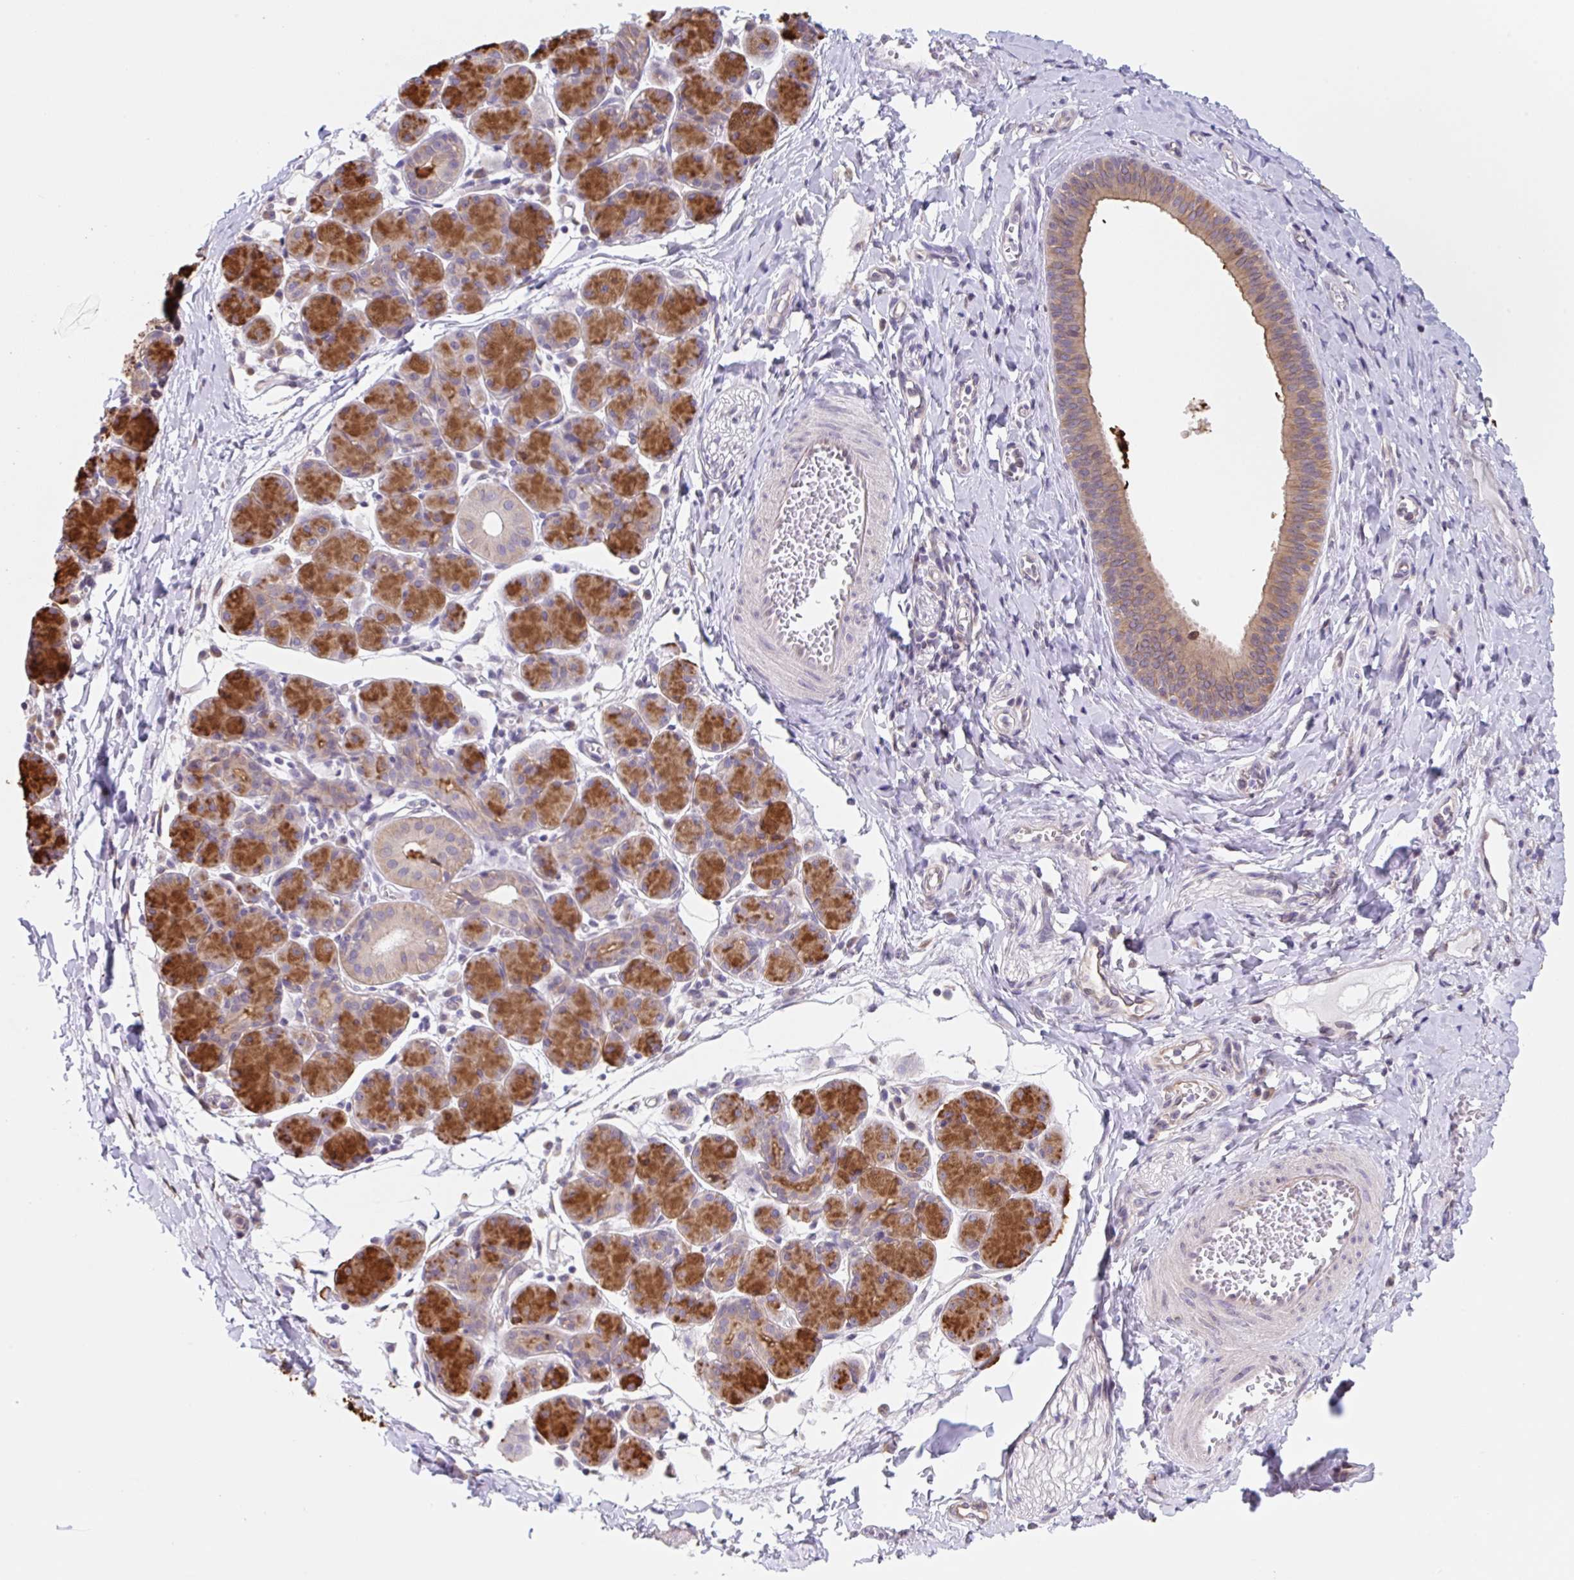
{"staining": {"intensity": "strong", "quantity": "25%-75%", "location": "cytoplasmic/membranous"}, "tissue": "salivary gland", "cell_type": "Glandular cells", "image_type": "normal", "snomed": [{"axis": "morphology", "description": "Normal tissue, NOS"}, {"axis": "morphology", "description": "Inflammation, NOS"}, {"axis": "topography", "description": "Lymph node"}, {"axis": "topography", "description": "Salivary gland"}], "caption": "The immunohistochemical stain shows strong cytoplasmic/membranous staining in glandular cells of unremarkable salivary gland. (DAB IHC with brightfield microscopy, high magnification).", "gene": "TBPL2", "patient": {"sex": "male", "age": 3}}